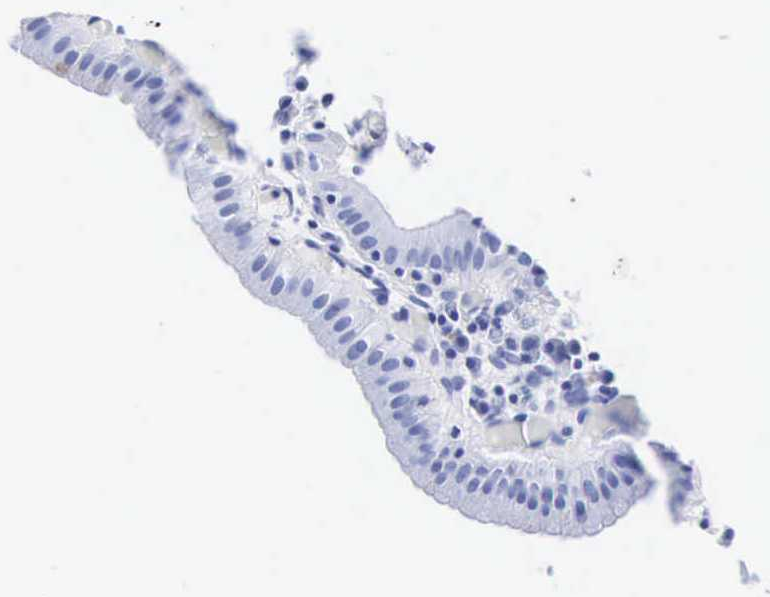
{"staining": {"intensity": "negative", "quantity": "none", "location": "none"}, "tissue": "gallbladder", "cell_type": "Glandular cells", "image_type": "normal", "snomed": [{"axis": "morphology", "description": "Normal tissue, NOS"}, {"axis": "topography", "description": "Gallbladder"}], "caption": "IHC of unremarkable human gallbladder exhibits no expression in glandular cells. (DAB (3,3'-diaminobenzidine) immunohistochemistry visualized using brightfield microscopy, high magnification).", "gene": "INS", "patient": {"sex": "female", "age": 76}}